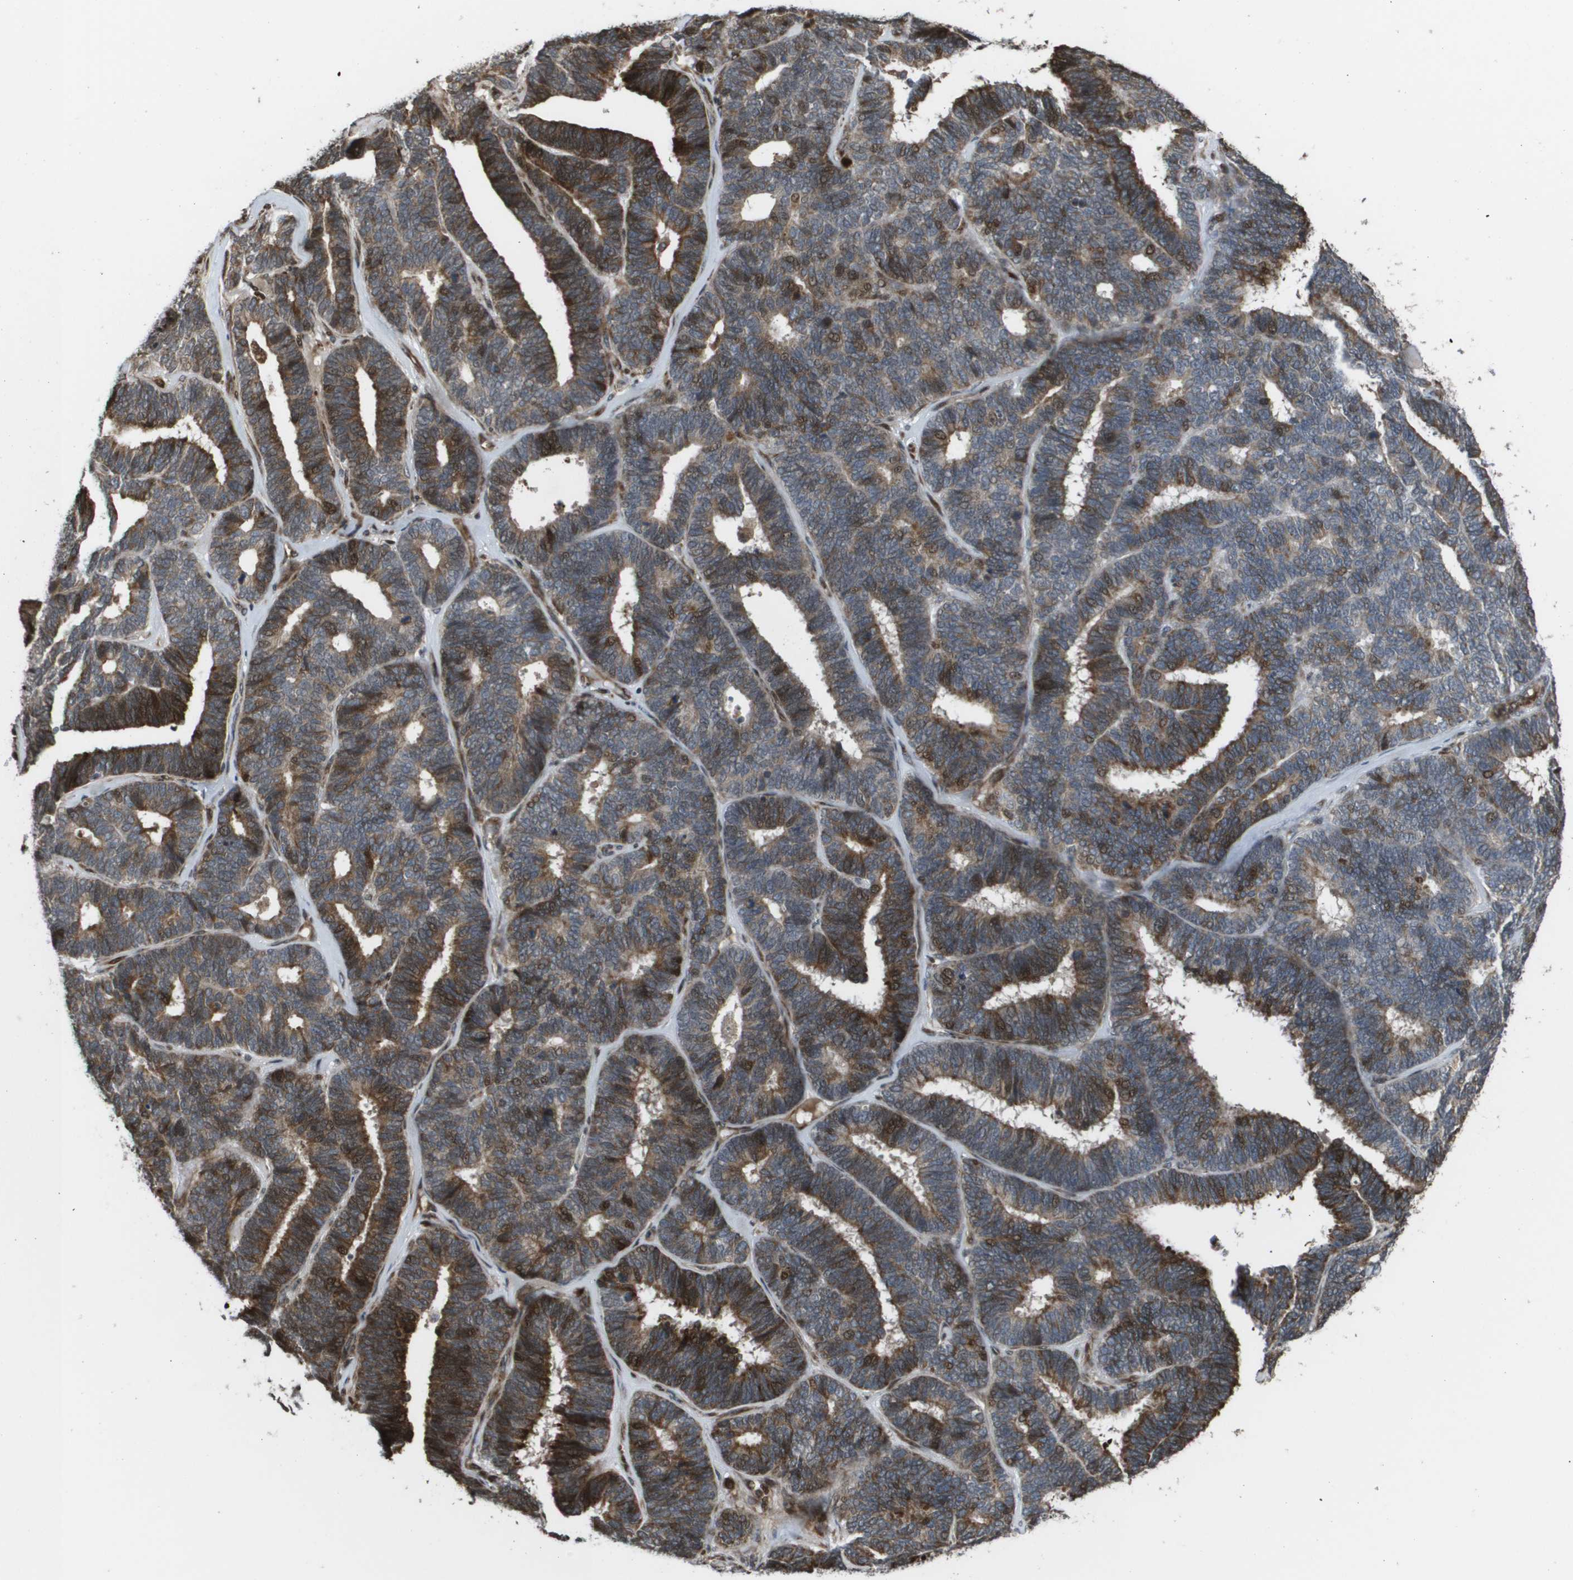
{"staining": {"intensity": "strong", "quantity": "<25%", "location": "cytoplasmic/membranous,nuclear"}, "tissue": "endometrial cancer", "cell_type": "Tumor cells", "image_type": "cancer", "snomed": [{"axis": "morphology", "description": "Adenocarcinoma, NOS"}, {"axis": "topography", "description": "Endometrium"}], "caption": "Endometrial adenocarcinoma stained with a brown dye reveals strong cytoplasmic/membranous and nuclear positive expression in about <25% of tumor cells.", "gene": "AXIN2", "patient": {"sex": "female", "age": 70}}